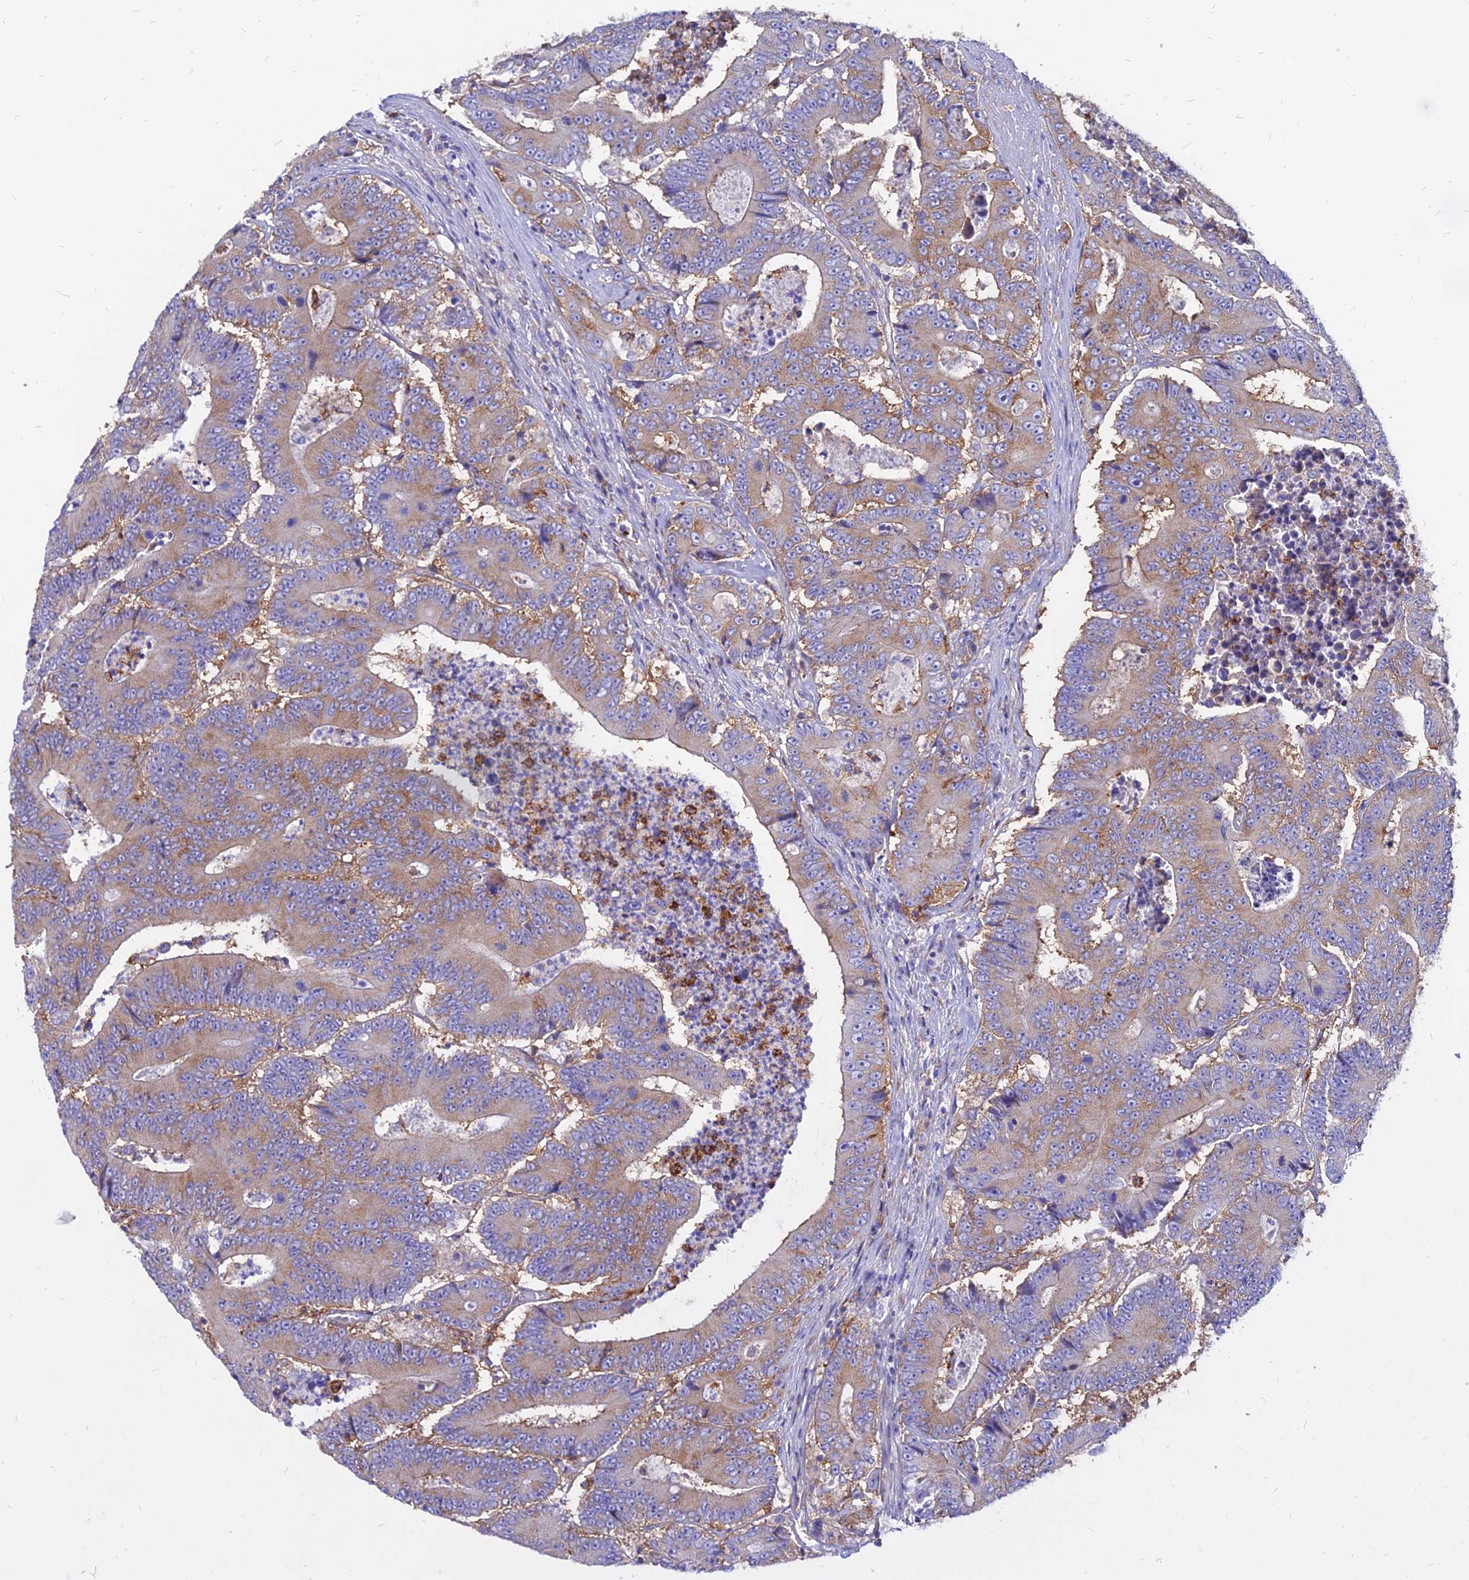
{"staining": {"intensity": "weak", "quantity": ">75%", "location": "cytoplasmic/membranous"}, "tissue": "colorectal cancer", "cell_type": "Tumor cells", "image_type": "cancer", "snomed": [{"axis": "morphology", "description": "Adenocarcinoma, NOS"}, {"axis": "topography", "description": "Colon"}], "caption": "Weak cytoplasmic/membranous positivity is present in approximately >75% of tumor cells in adenocarcinoma (colorectal).", "gene": "AGTRAP", "patient": {"sex": "male", "age": 83}}